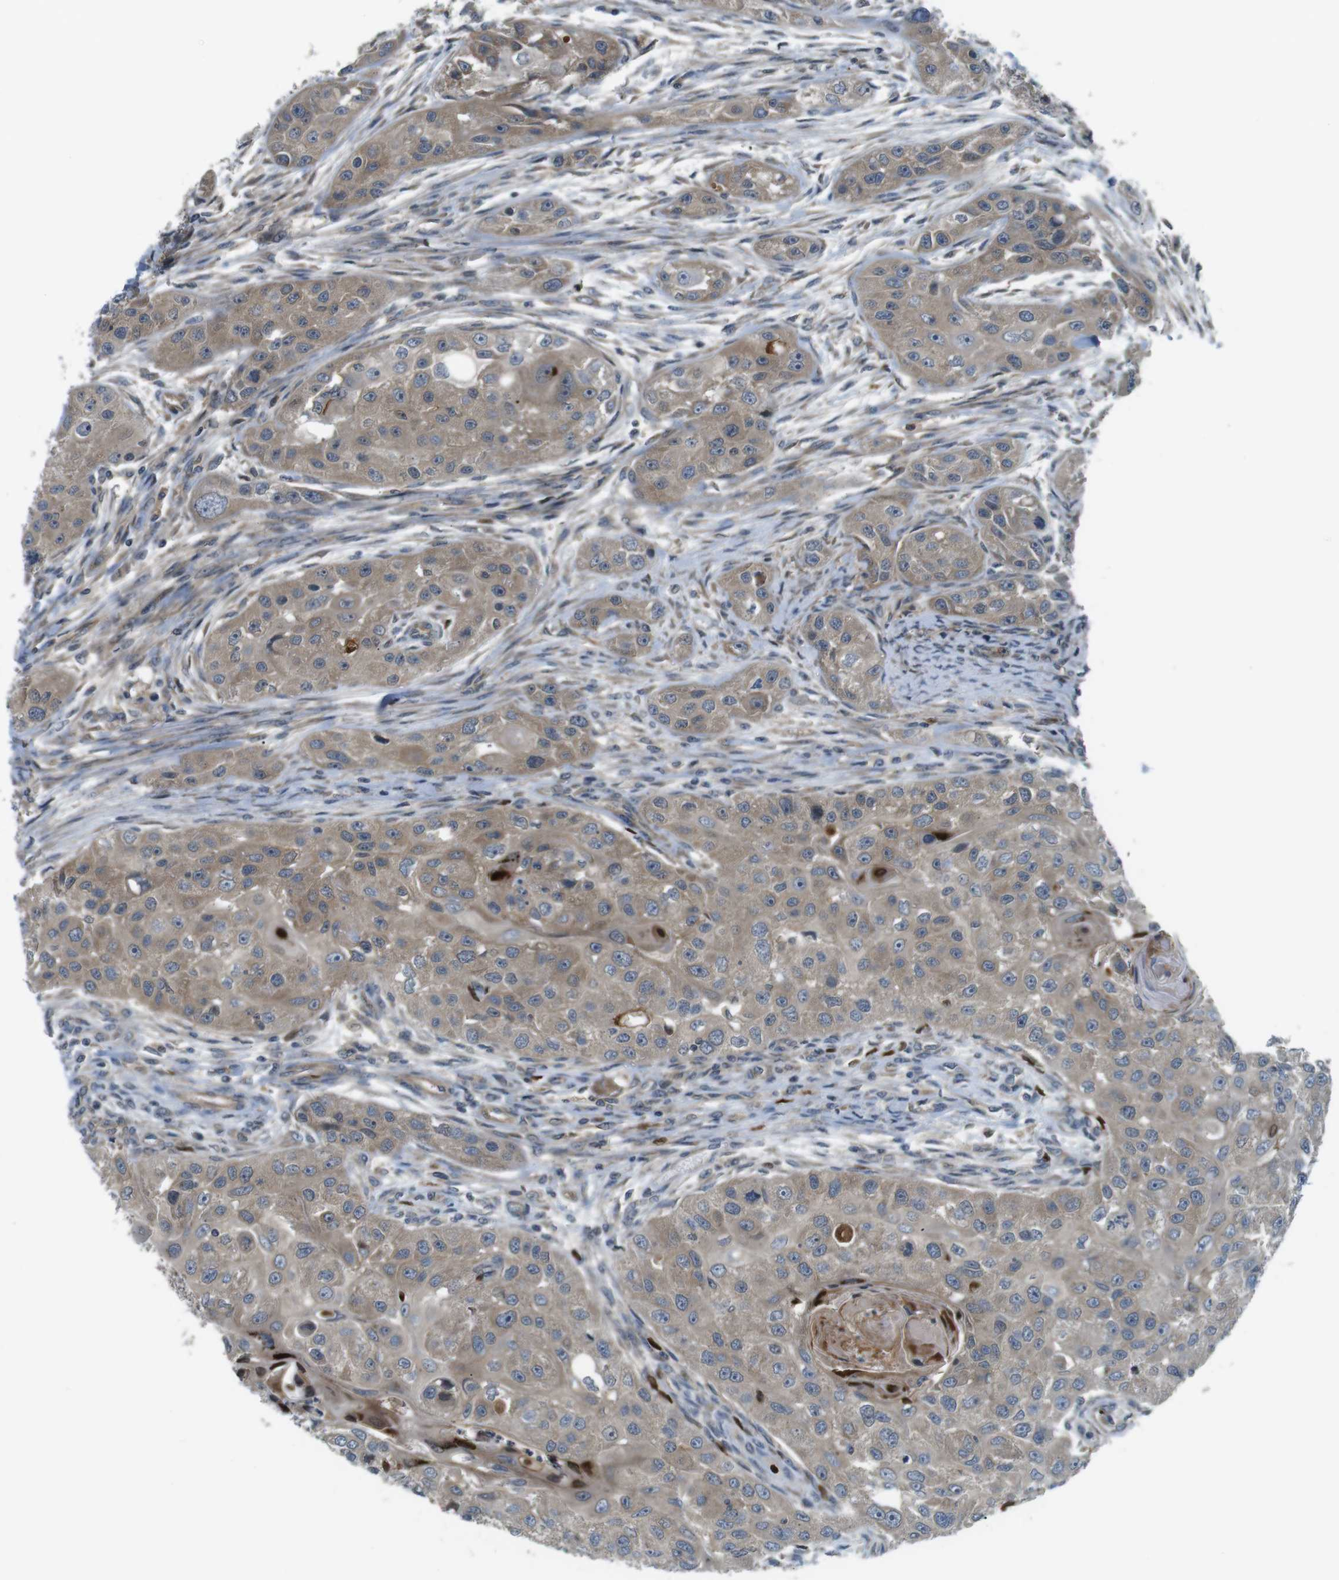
{"staining": {"intensity": "moderate", "quantity": ">75%", "location": "cytoplasmic/membranous"}, "tissue": "head and neck cancer", "cell_type": "Tumor cells", "image_type": "cancer", "snomed": [{"axis": "morphology", "description": "Normal tissue, NOS"}, {"axis": "morphology", "description": "Squamous cell carcinoma, NOS"}, {"axis": "topography", "description": "Skeletal muscle"}, {"axis": "topography", "description": "Head-Neck"}], "caption": "Moderate cytoplasmic/membranous expression is appreciated in about >75% of tumor cells in head and neck cancer.", "gene": "TSC1", "patient": {"sex": "male", "age": 51}}